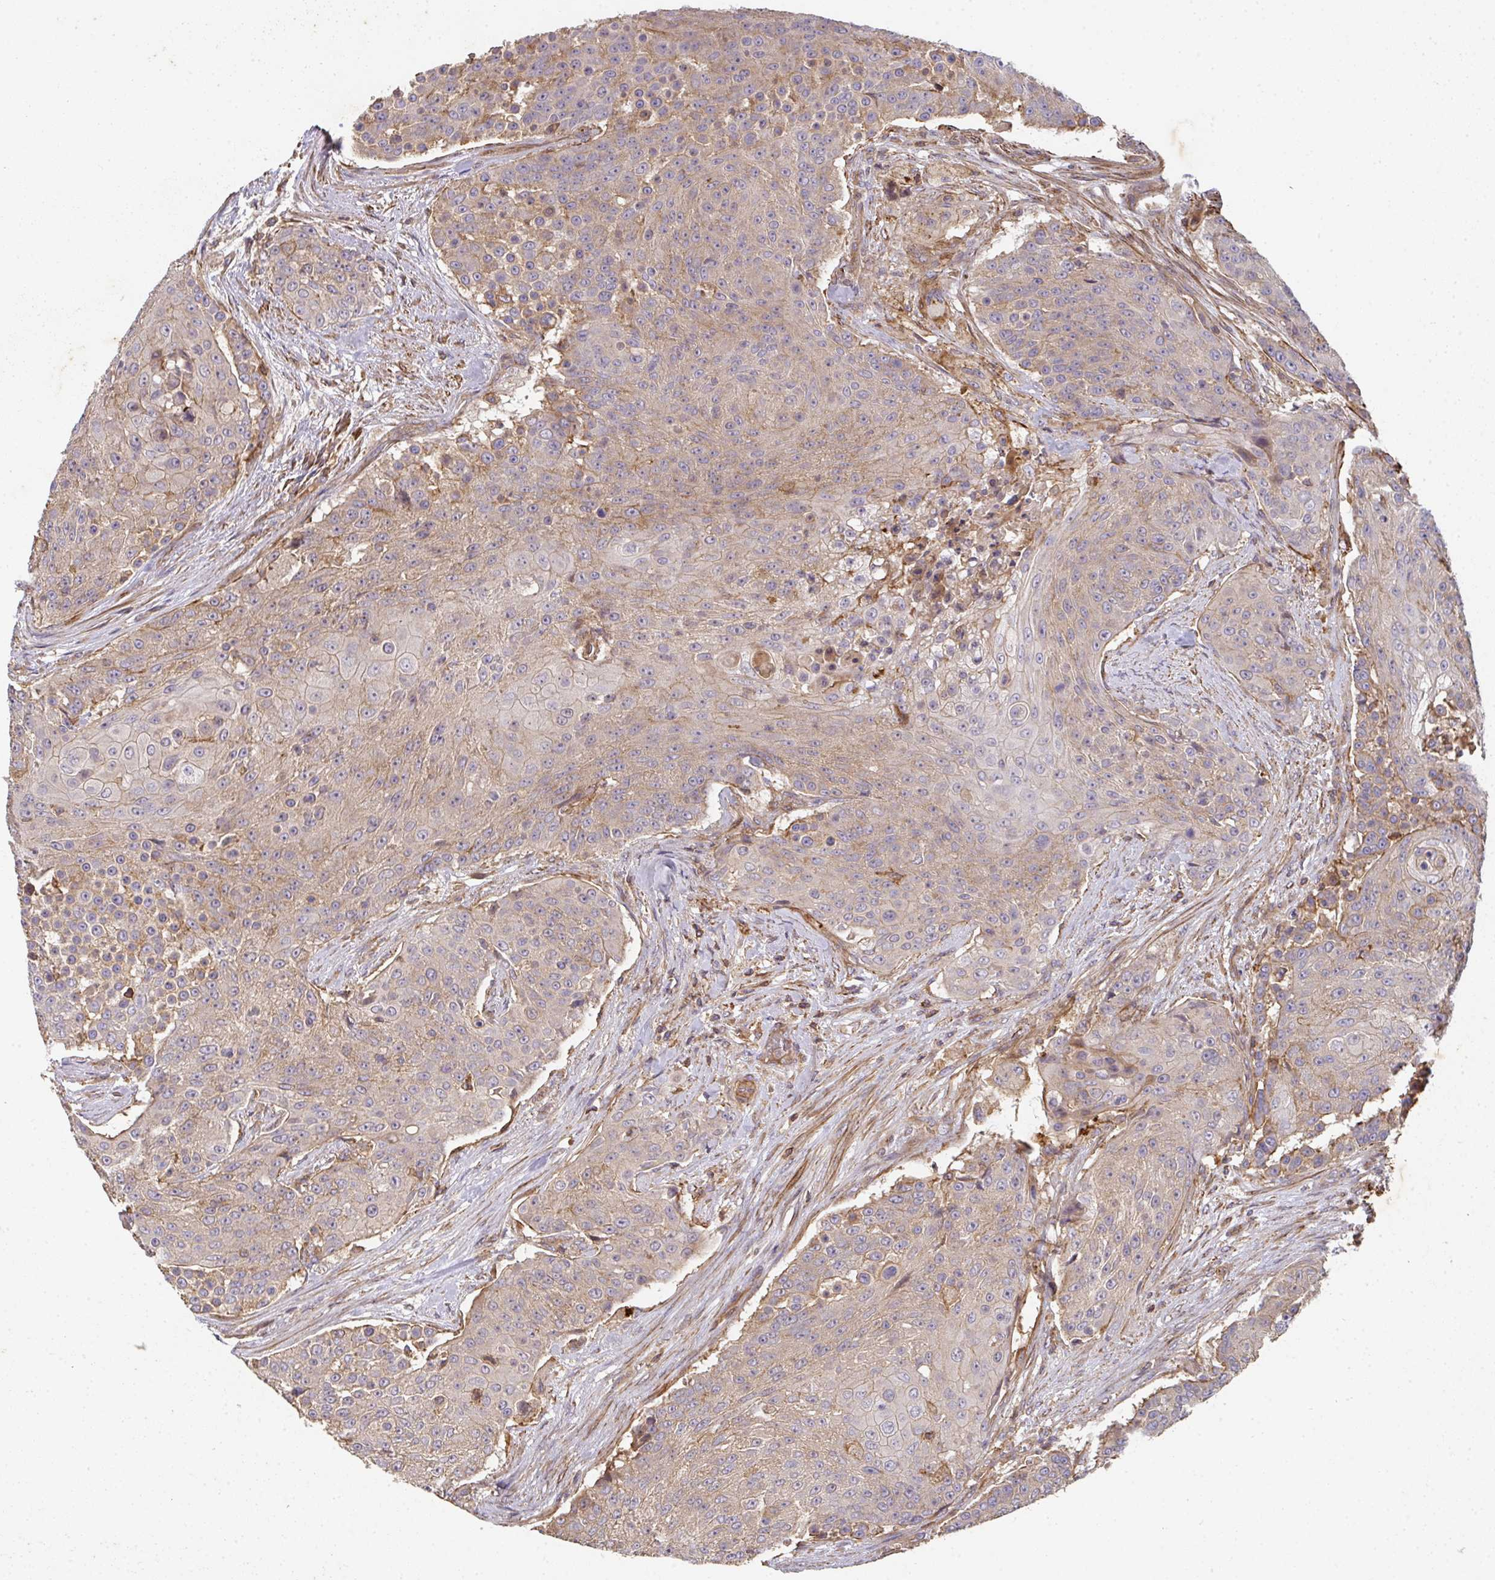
{"staining": {"intensity": "weak", "quantity": ">75%", "location": "cytoplasmic/membranous"}, "tissue": "urothelial cancer", "cell_type": "Tumor cells", "image_type": "cancer", "snomed": [{"axis": "morphology", "description": "Urothelial carcinoma, High grade"}, {"axis": "topography", "description": "Urinary bladder"}], "caption": "High-power microscopy captured an IHC image of urothelial cancer, revealing weak cytoplasmic/membranous expression in approximately >75% of tumor cells. (Brightfield microscopy of DAB IHC at high magnification).", "gene": "TNMD", "patient": {"sex": "female", "age": 63}}